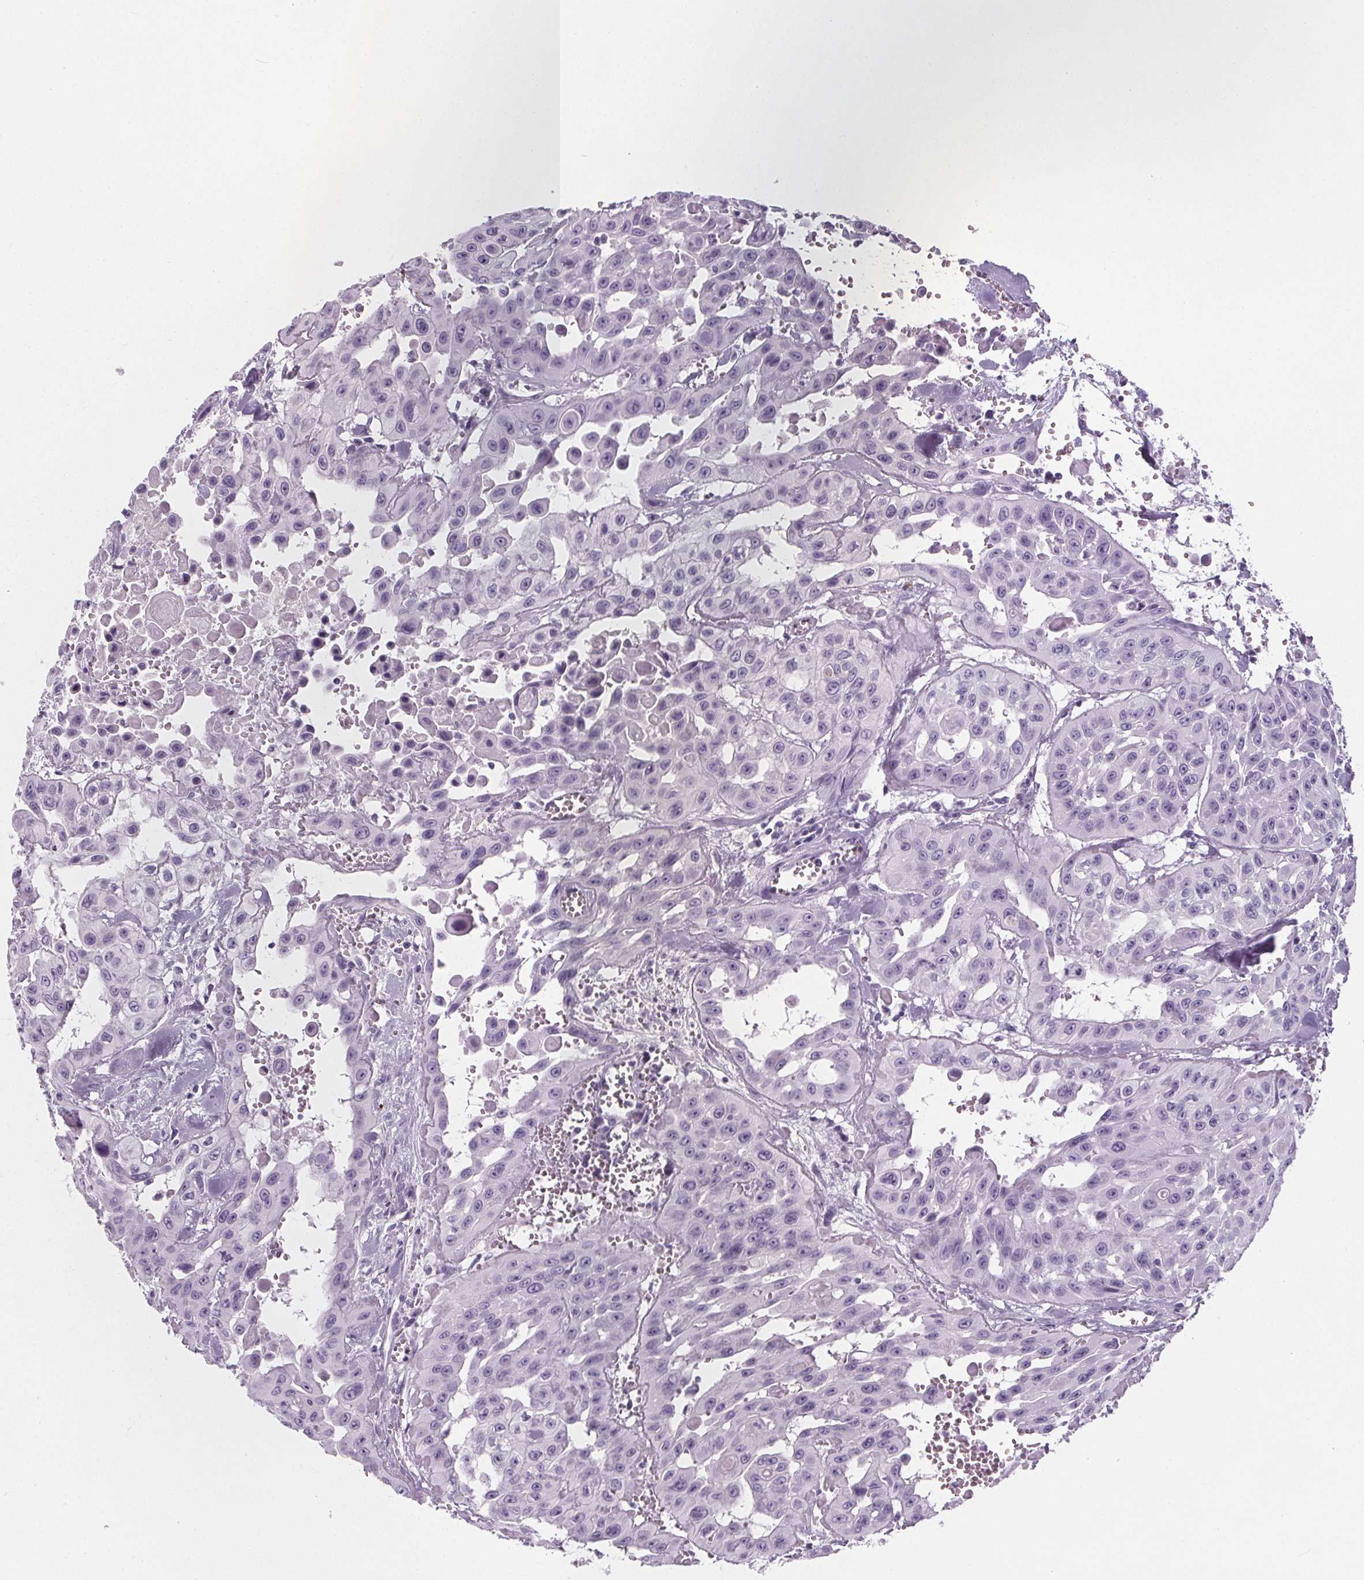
{"staining": {"intensity": "negative", "quantity": "none", "location": "none"}, "tissue": "head and neck cancer", "cell_type": "Tumor cells", "image_type": "cancer", "snomed": [{"axis": "morphology", "description": "Adenocarcinoma, NOS"}, {"axis": "topography", "description": "Head-Neck"}], "caption": "Immunohistochemistry photomicrograph of neoplastic tissue: head and neck adenocarcinoma stained with DAB (3,3'-diaminobenzidine) displays no significant protein expression in tumor cells.", "gene": "ADRB1", "patient": {"sex": "male", "age": 73}}